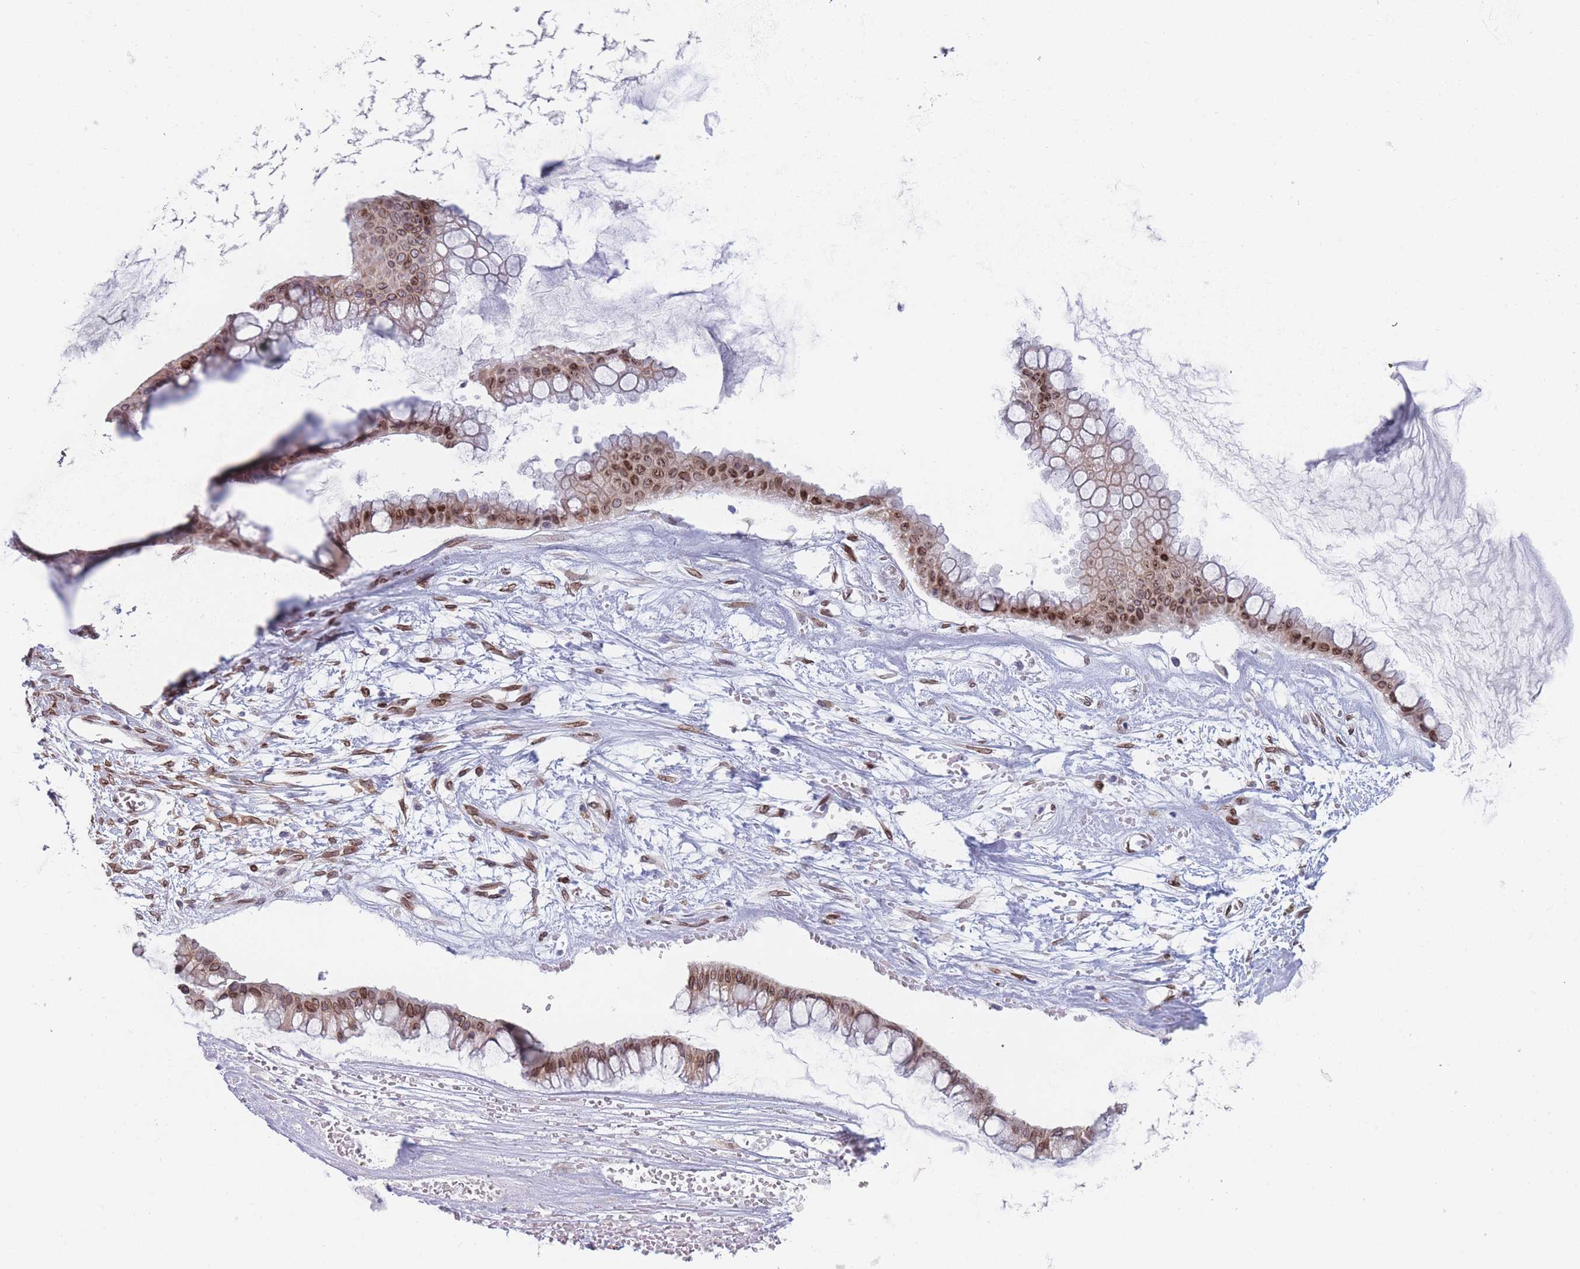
{"staining": {"intensity": "moderate", "quantity": ">75%", "location": "cytoplasmic/membranous,nuclear"}, "tissue": "ovarian cancer", "cell_type": "Tumor cells", "image_type": "cancer", "snomed": [{"axis": "morphology", "description": "Cystadenocarcinoma, mucinous, NOS"}, {"axis": "topography", "description": "Ovary"}], "caption": "Immunohistochemistry of human ovarian mucinous cystadenocarcinoma demonstrates medium levels of moderate cytoplasmic/membranous and nuclear expression in approximately >75% of tumor cells.", "gene": "ZBTB1", "patient": {"sex": "female", "age": 73}}